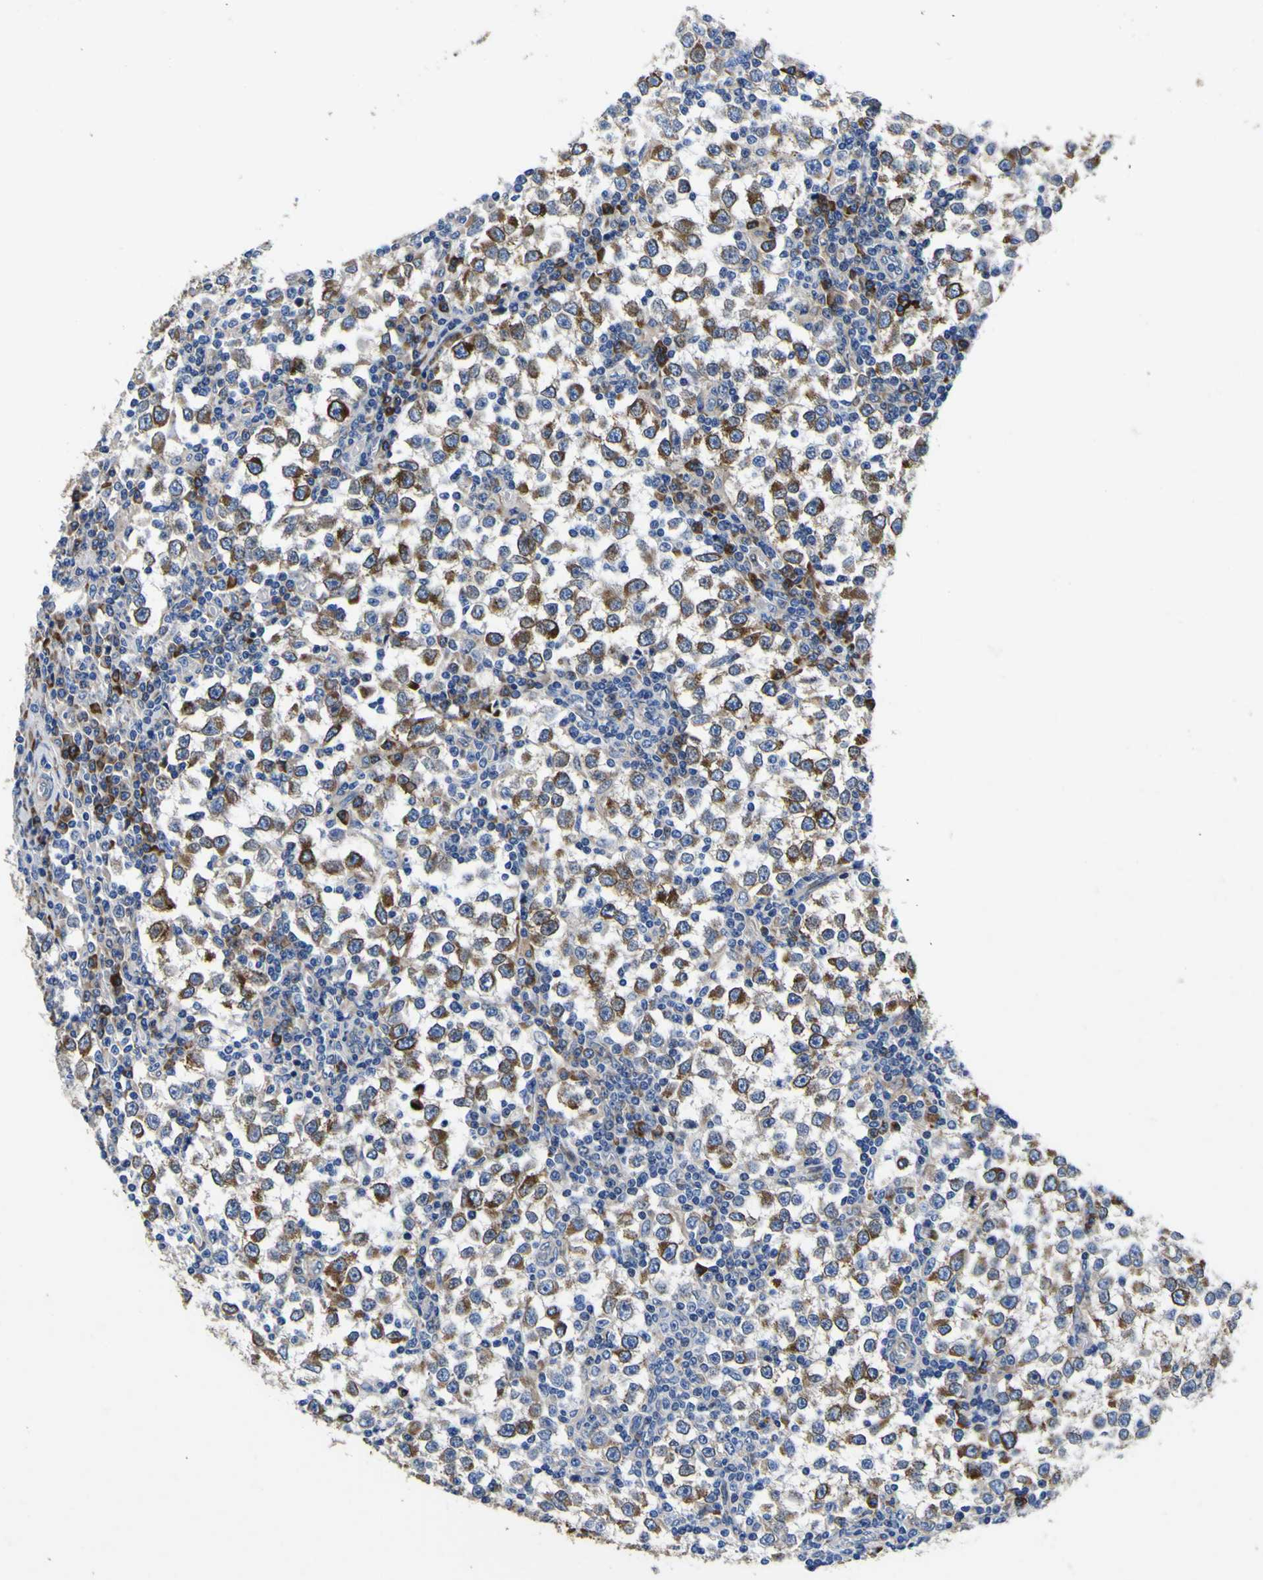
{"staining": {"intensity": "moderate", "quantity": "25%-75%", "location": "cytoplasmic/membranous"}, "tissue": "testis cancer", "cell_type": "Tumor cells", "image_type": "cancer", "snomed": [{"axis": "morphology", "description": "Seminoma, NOS"}, {"axis": "topography", "description": "Testis"}], "caption": "A histopathology image showing moderate cytoplasmic/membranous staining in approximately 25%-75% of tumor cells in testis cancer (seminoma), as visualized by brown immunohistochemical staining.", "gene": "SCD", "patient": {"sex": "male", "age": 65}}